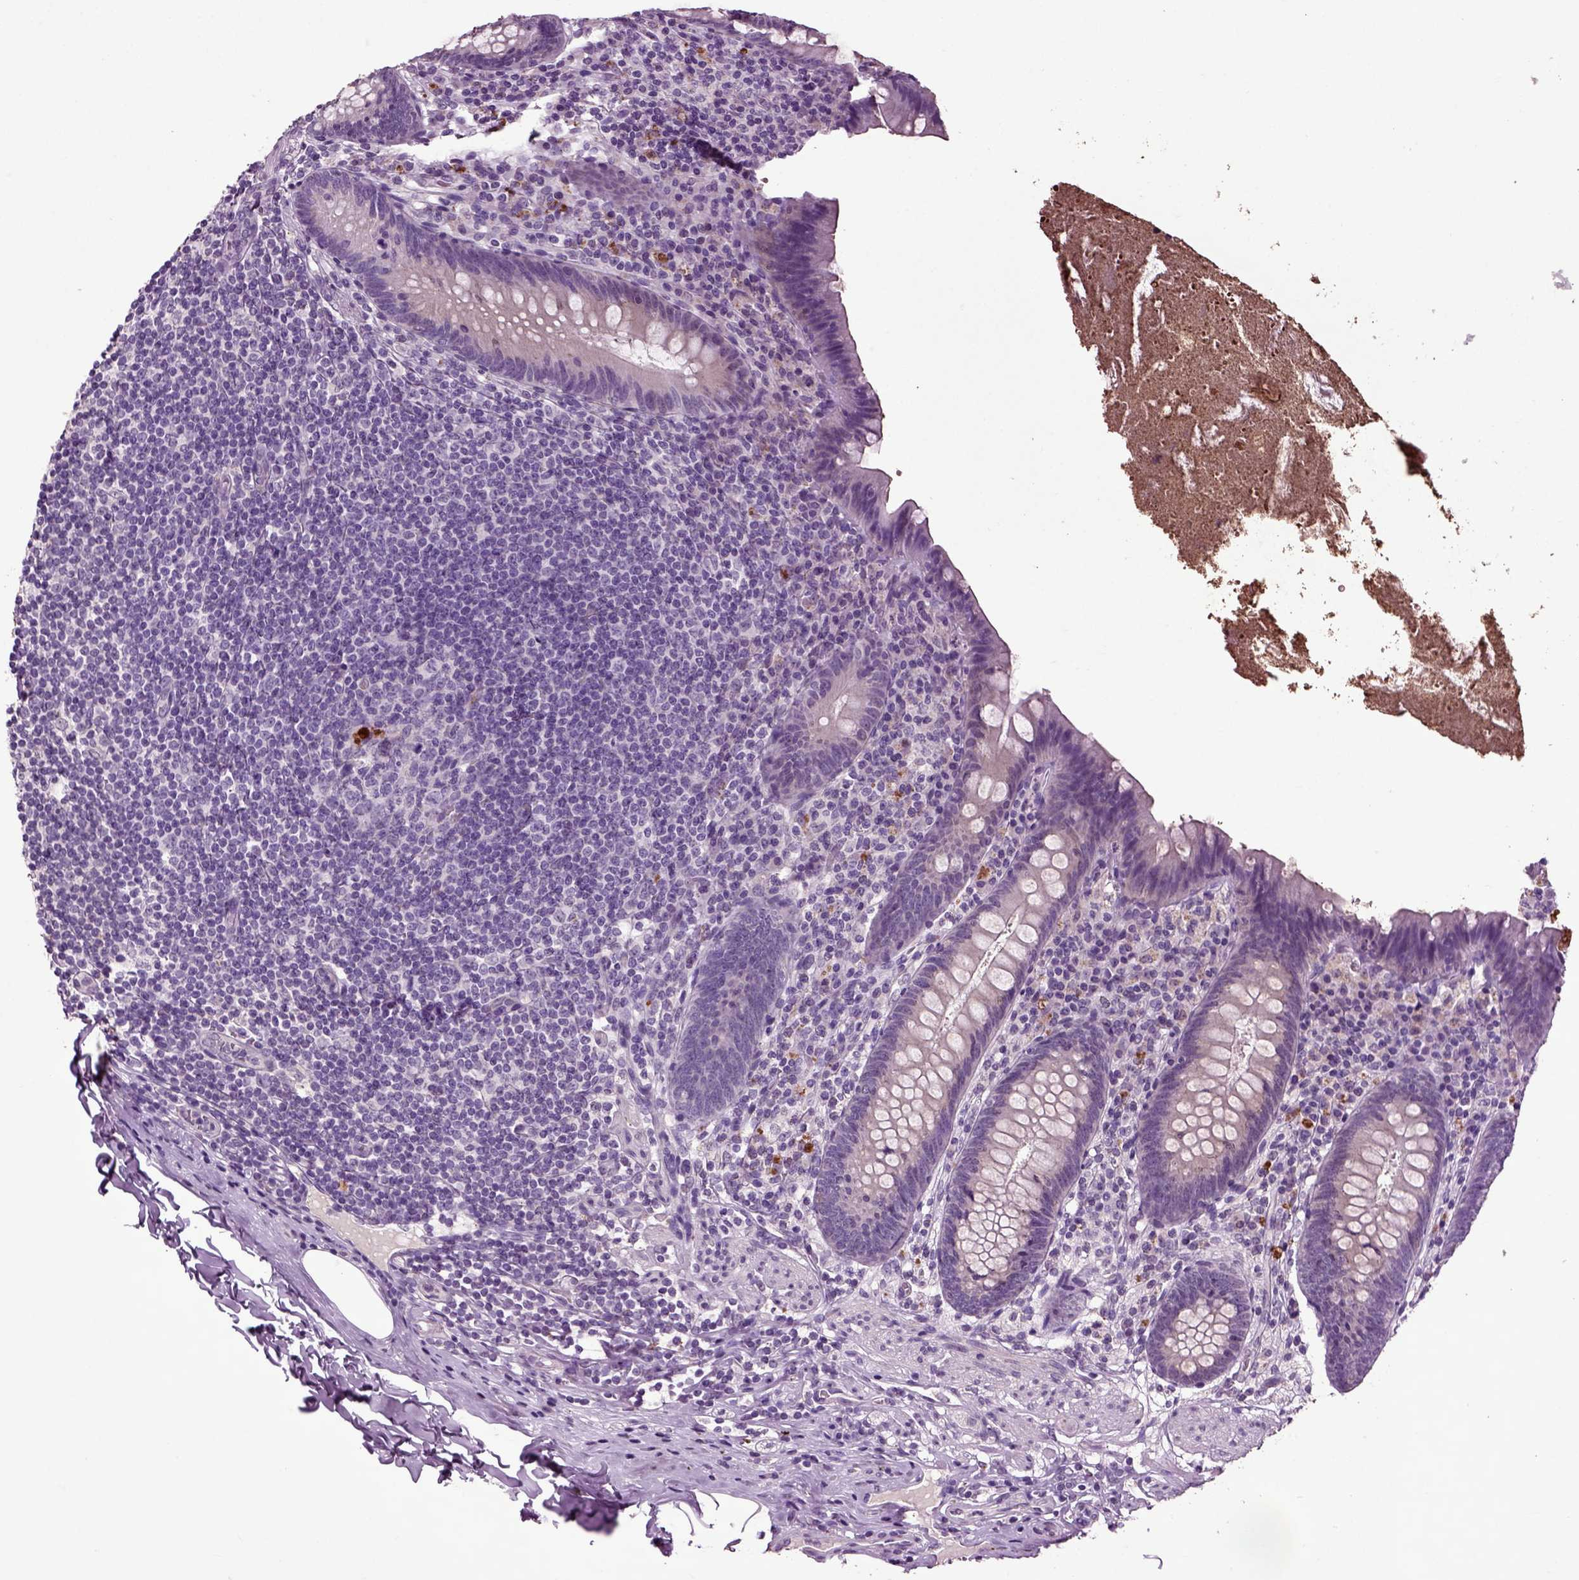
{"staining": {"intensity": "negative", "quantity": "none", "location": "none"}, "tissue": "appendix", "cell_type": "Glandular cells", "image_type": "normal", "snomed": [{"axis": "morphology", "description": "Normal tissue, NOS"}, {"axis": "topography", "description": "Appendix"}], "caption": "Immunohistochemical staining of unremarkable human appendix shows no significant staining in glandular cells.", "gene": "CRHR1", "patient": {"sex": "male", "age": 47}}